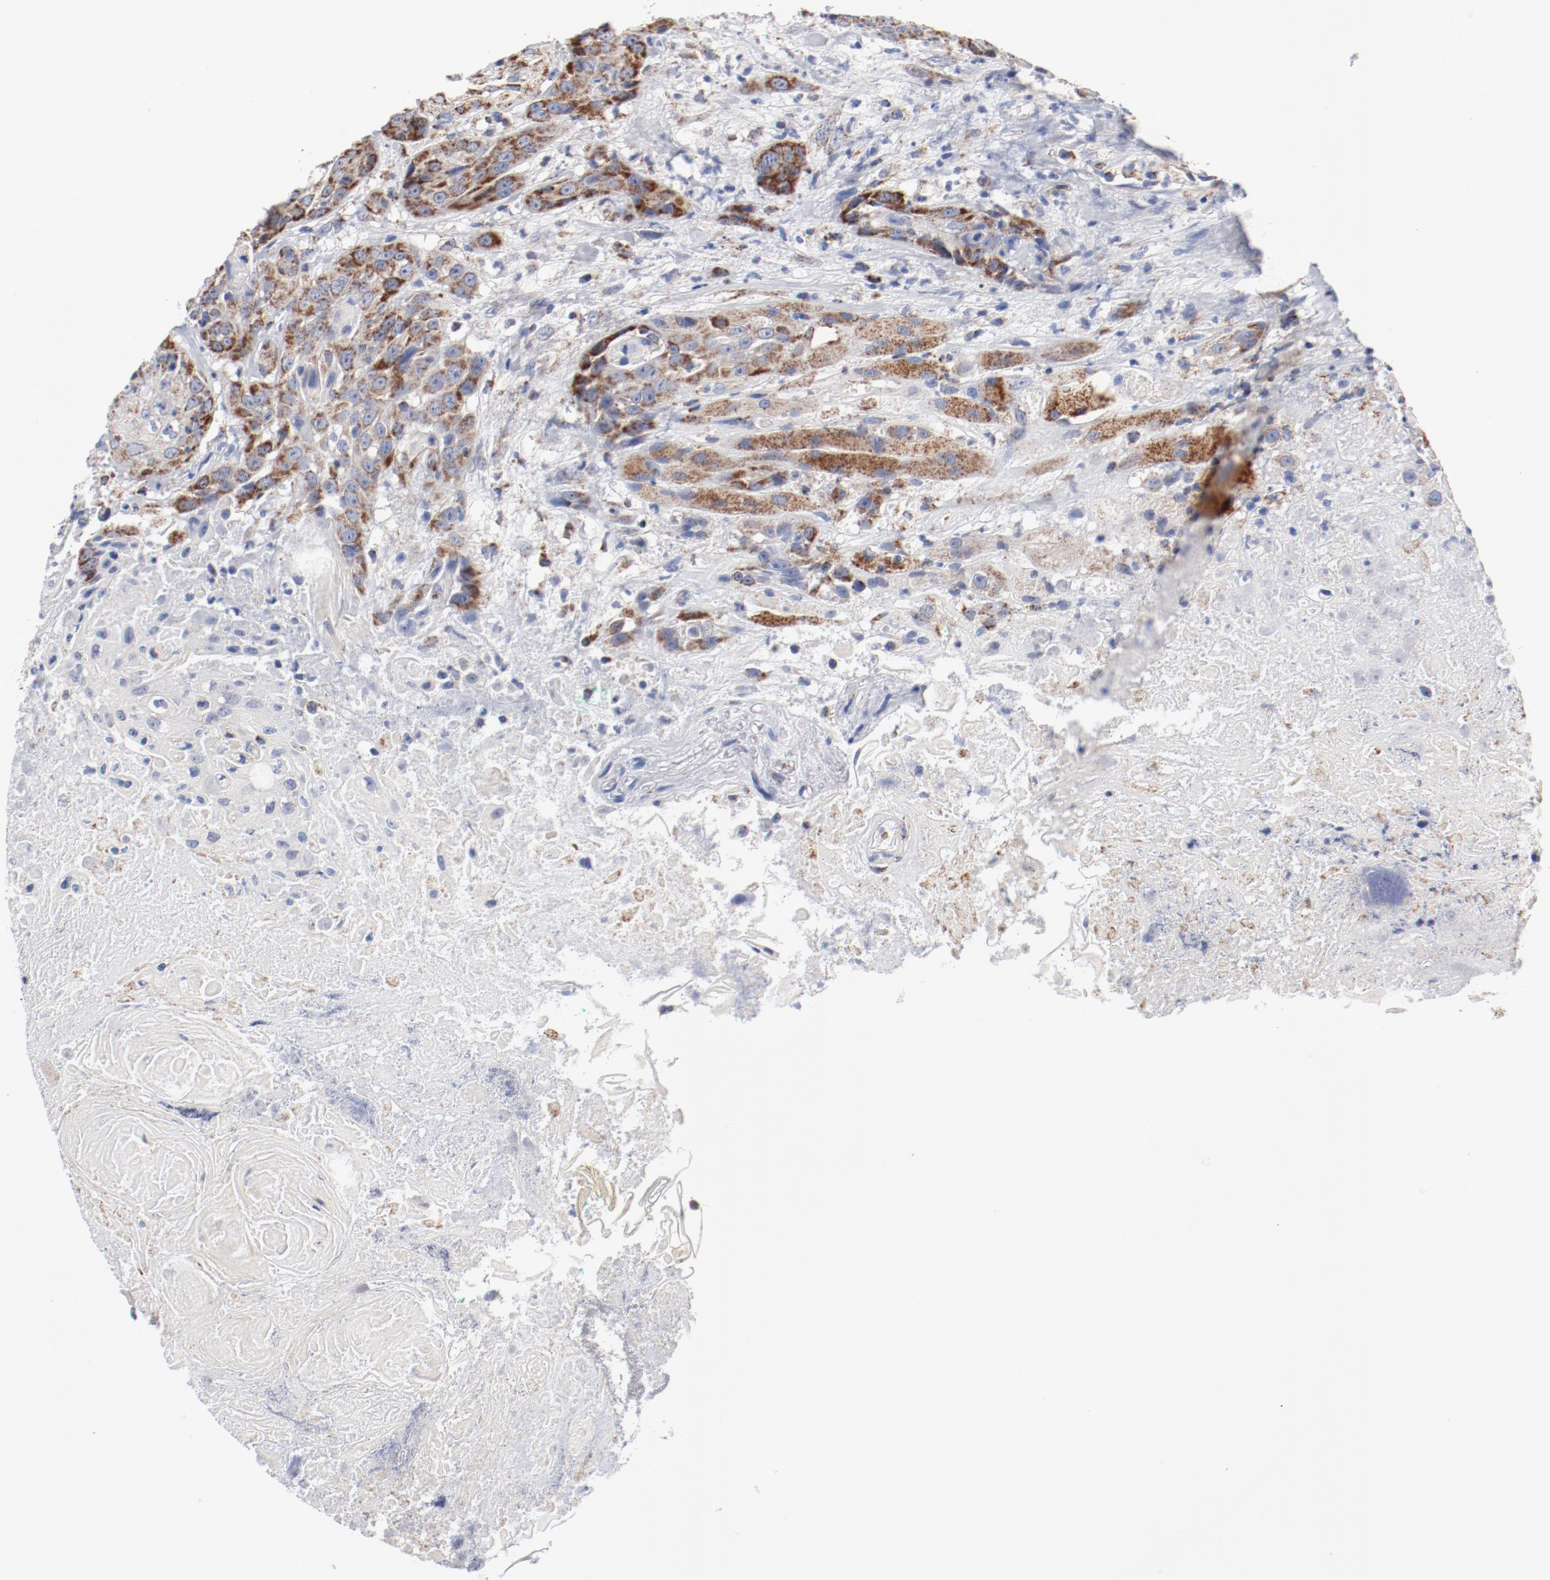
{"staining": {"intensity": "strong", "quantity": ">75%", "location": "cytoplasmic/membranous"}, "tissue": "head and neck cancer", "cell_type": "Tumor cells", "image_type": "cancer", "snomed": [{"axis": "morphology", "description": "Squamous cell carcinoma, NOS"}, {"axis": "topography", "description": "Head-Neck"}], "caption": "A brown stain highlights strong cytoplasmic/membranous expression of a protein in squamous cell carcinoma (head and neck) tumor cells. (Stains: DAB (3,3'-diaminobenzidine) in brown, nuclei in blue, Microscopy: brightfield microscopy at high magnification).", "gene": "NDUFV2", "patient": {"sex": "female", "age": 84}}